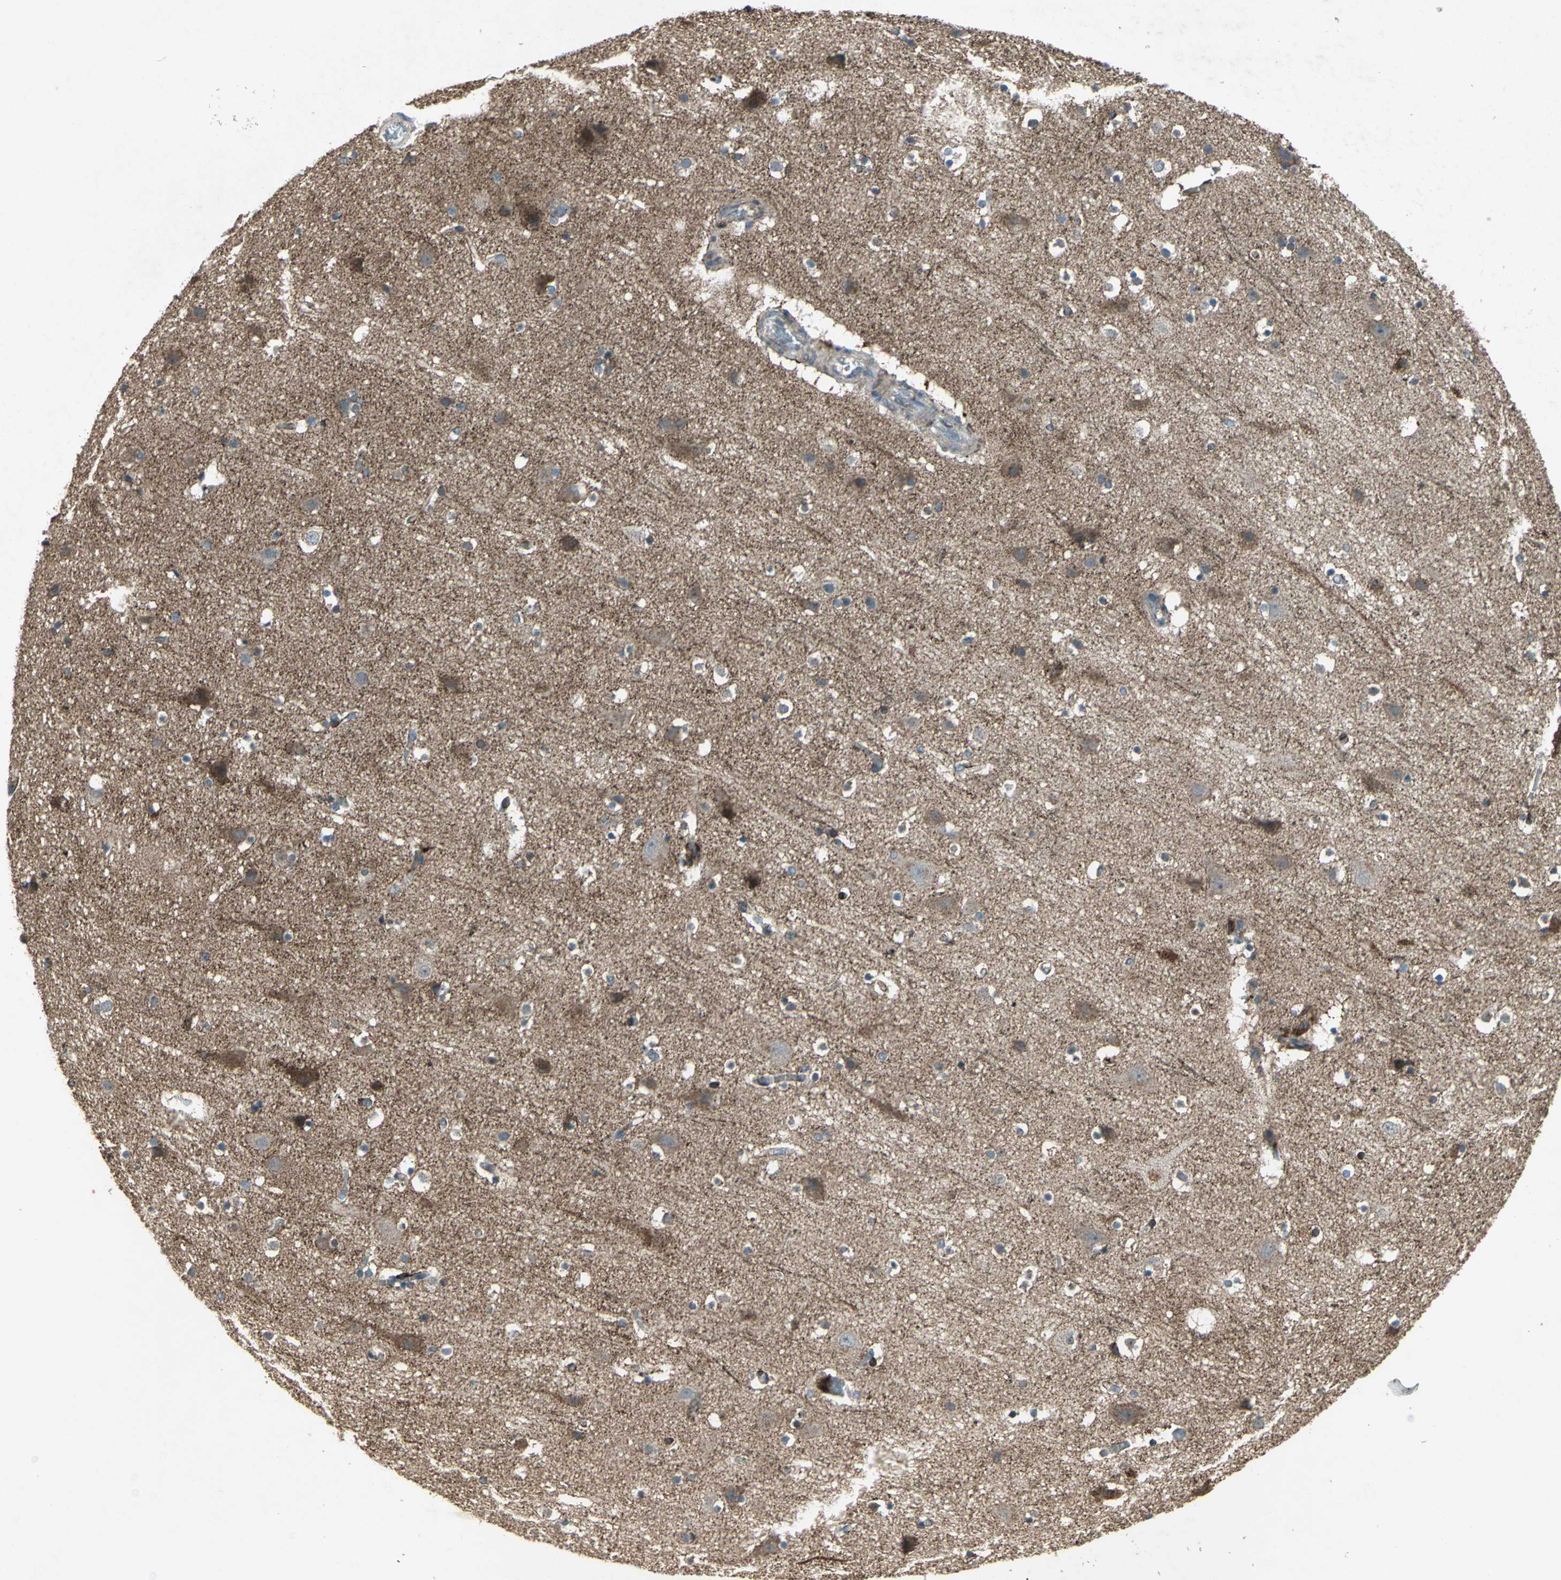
{"staining": {"intensity": "weak", "quantity": ">75%", "location": "cytoplasmic/membranous"}, "tissue": "cerebral cortex", "cell_type": "Endothelial cells", "image_type": "normal", "snomed": [{"axis": "morphology", "description": "Normal tissue, NOS"}, {"axis": "topography", "description": "Cerebral cortex"}], "caption": "This photomicrograph reveals immunohistochemistry staining of benign cerebral cortex, with low weak cytoplasmic/membranous staining in approximately >75% of endothelial cells.", "gene": "SEPTIN4", "patient": {"sex": "male", "age": 45}}